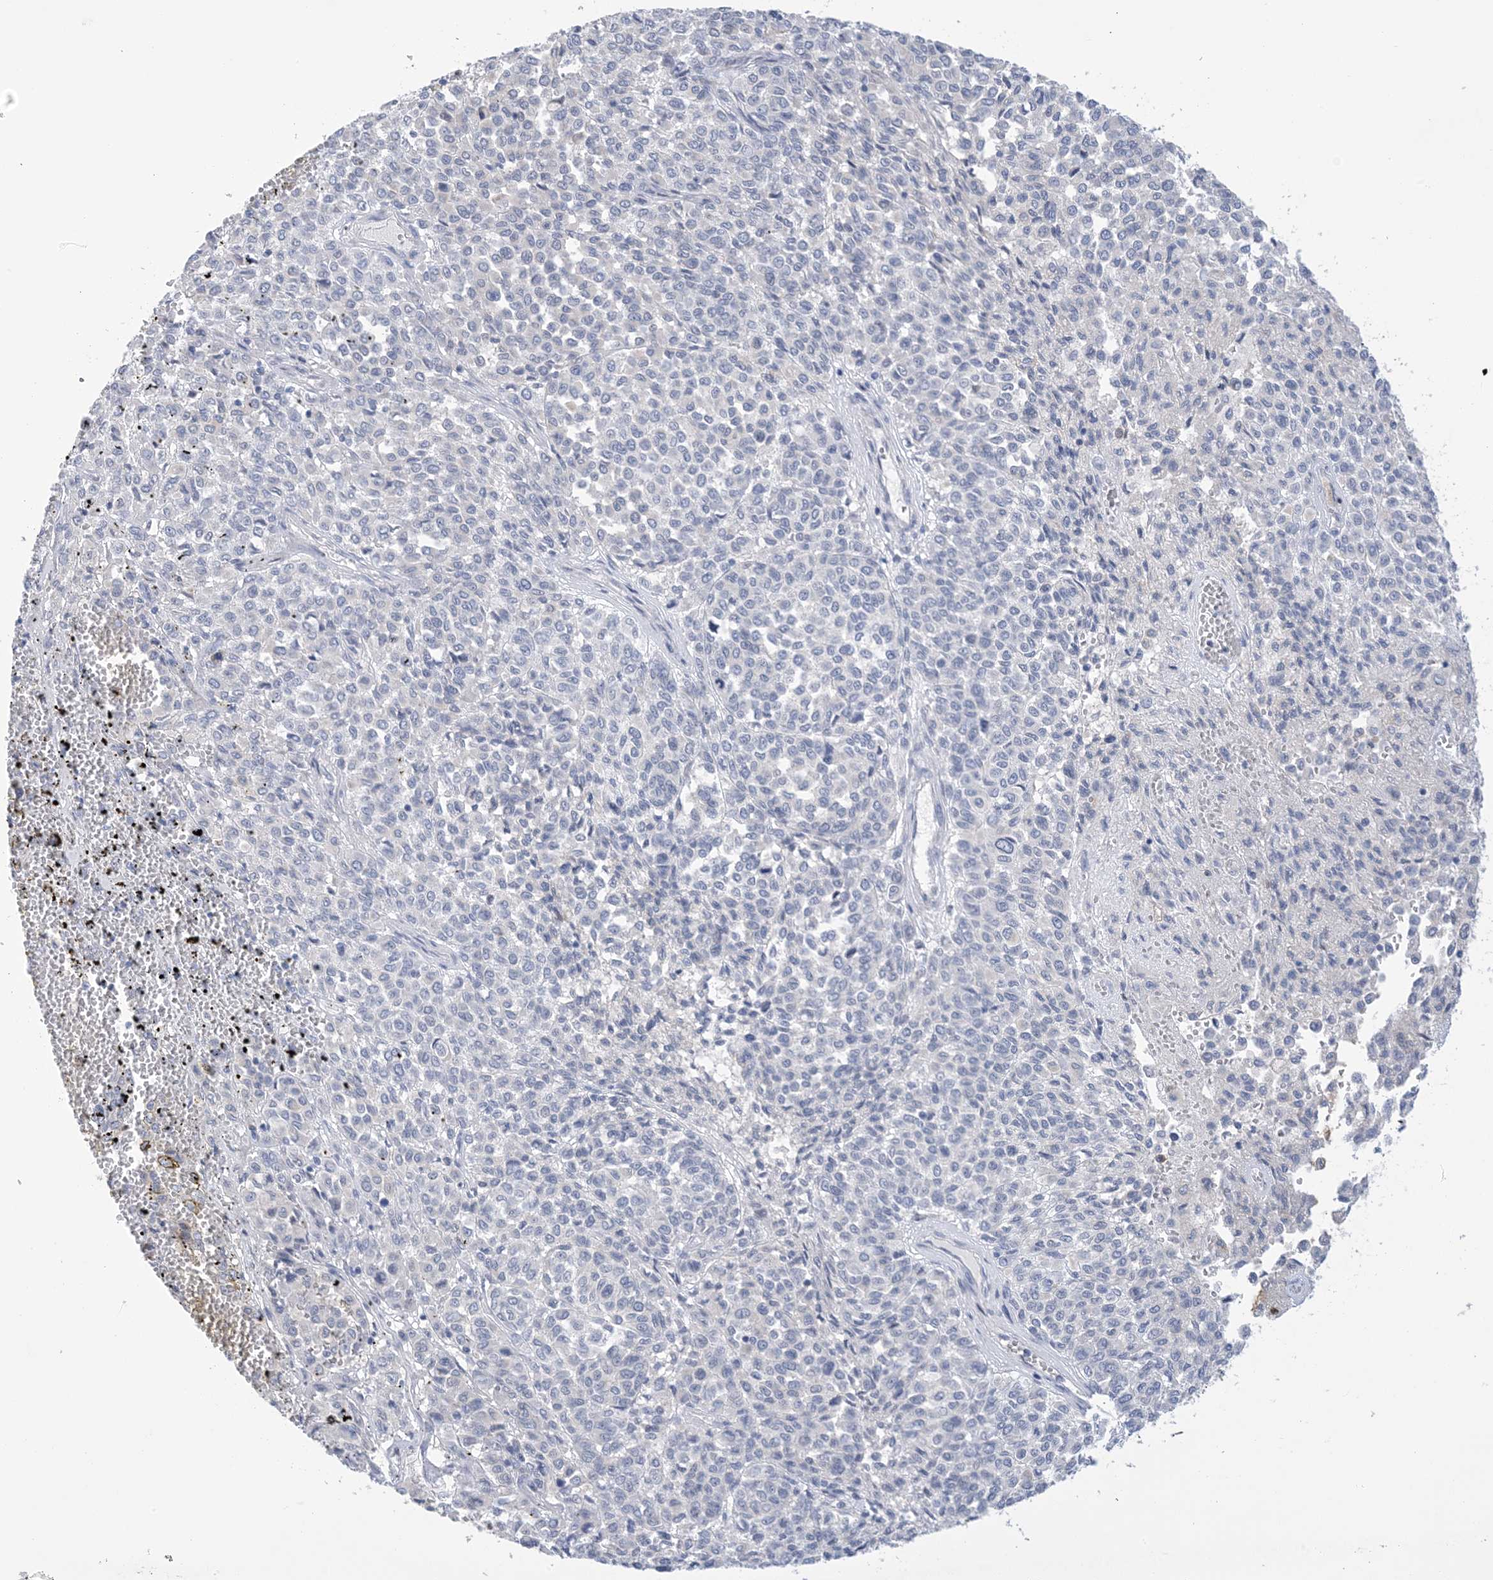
{"staining": {"intensity": "negative", "quantity": "none", "location": "none"}, "tissue": "melanoma", "cell_type": "Tumor cells", "image_type": "cancer", "snomed": [{"axis": "morphology", "description": "Malignant melanoma, Metastatic site"}, {"axis": "topography", "description": "Pancreas"}], "caption": "Immunohistochemistry (IHC) of human melanoma demonstrates no staining in tumor cells.", "gene": "TTYH1", "patient": {"sex": "female", "age": 30}}